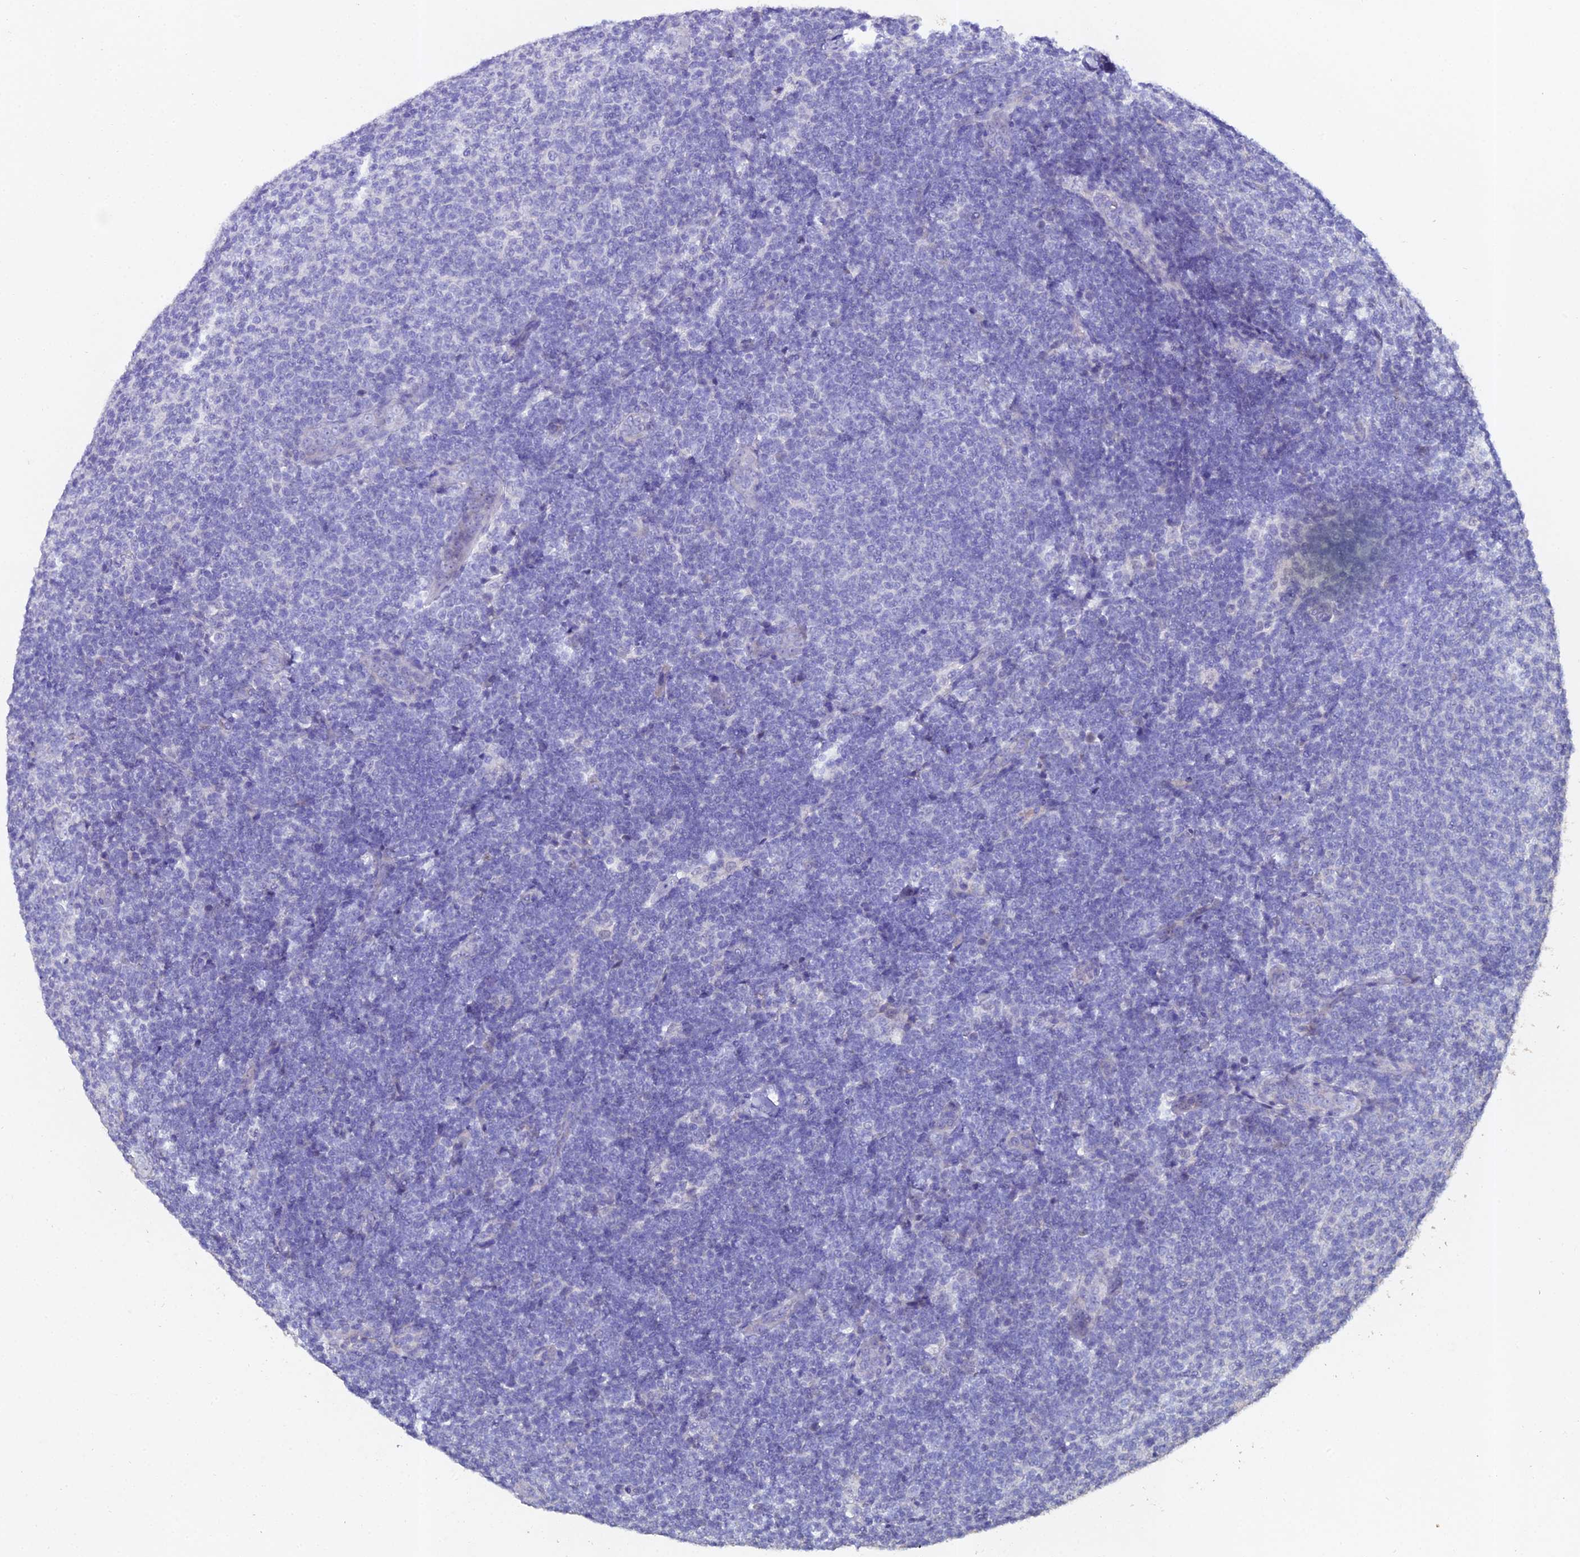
{"staining": {"intensity": "negative", "quantity": "none", "location": "none"}, "tissue": "lymphoma", "cell_type": "Tumor cells", "image_type": "cancer", "snomed": [{"axis": "morphology", "description": "Malignant lymphoma, non-Hodgkin's type, Low grade"}, {"axis": "topography", "description": "Lymph node"}], "caption": "Malignant lymphoma, non-Hodgkin's type (low-grade) was stained to show a protein in brown. There is no significant staining in tumor cells.", "gene": "ESRRG", "patient": {"sex": "male", "age": 66}}